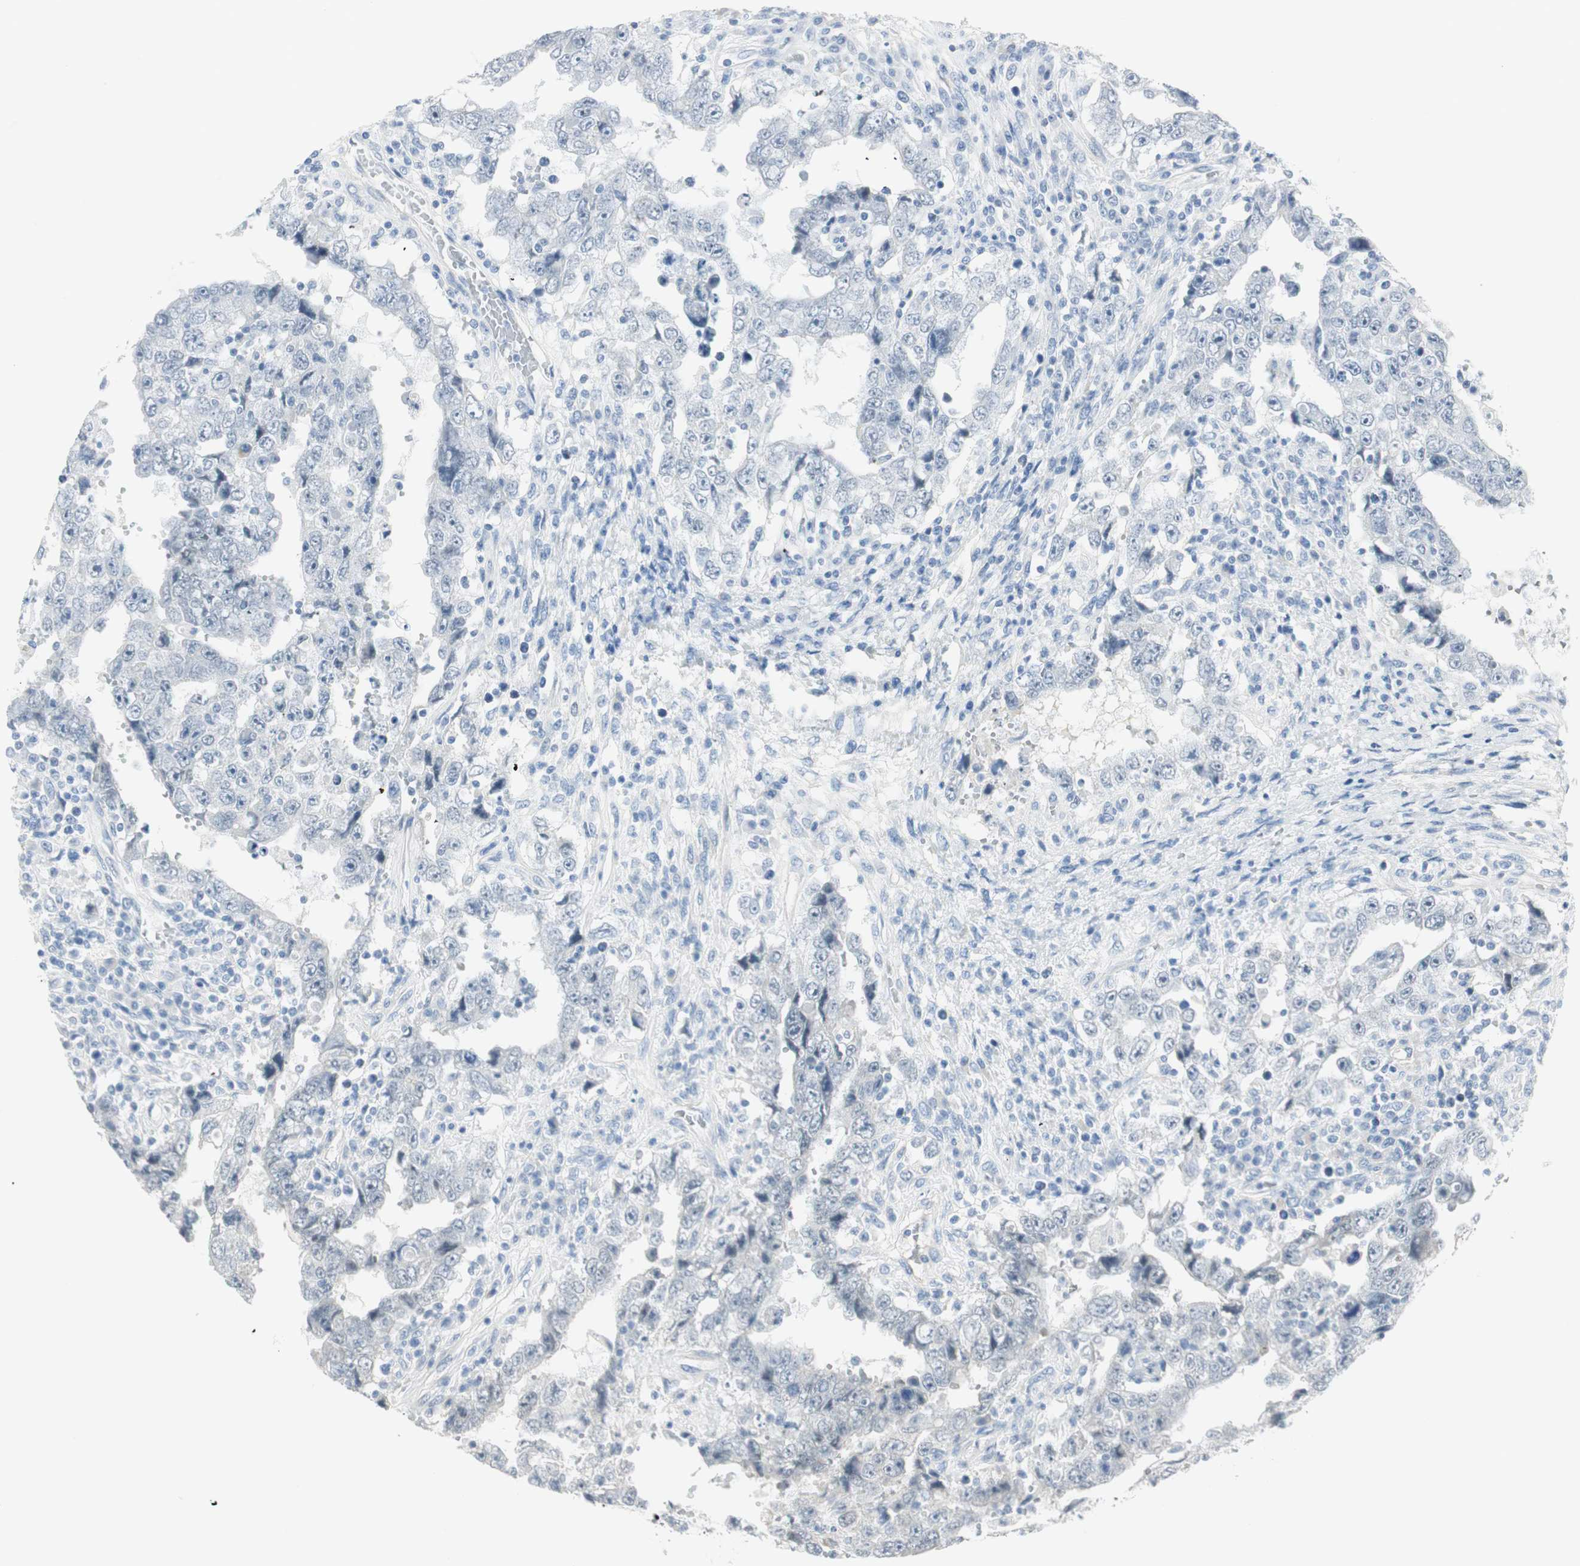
{"staining": {"intensity": "negative", "quantity": "none", "location": "none"}, "tissue": "testis cancer", "cell_type": "Tumor cells", "image_type": "cancer", "snomed": [{"axis": "morphology", "description": "Carcinoma, Embryonal, NOS"}, {"axis": "topography", "description": "Testis"}], "caption": "High magnification brightfield microscopy of testis cancer (embryonal carcinoma) stained with DAB (brown) and counterstained with hematoxylin (blue): tumor cells show no significant staining.", "gene": "MLLT10", "patient": {"sex": "male", "age": 26}}